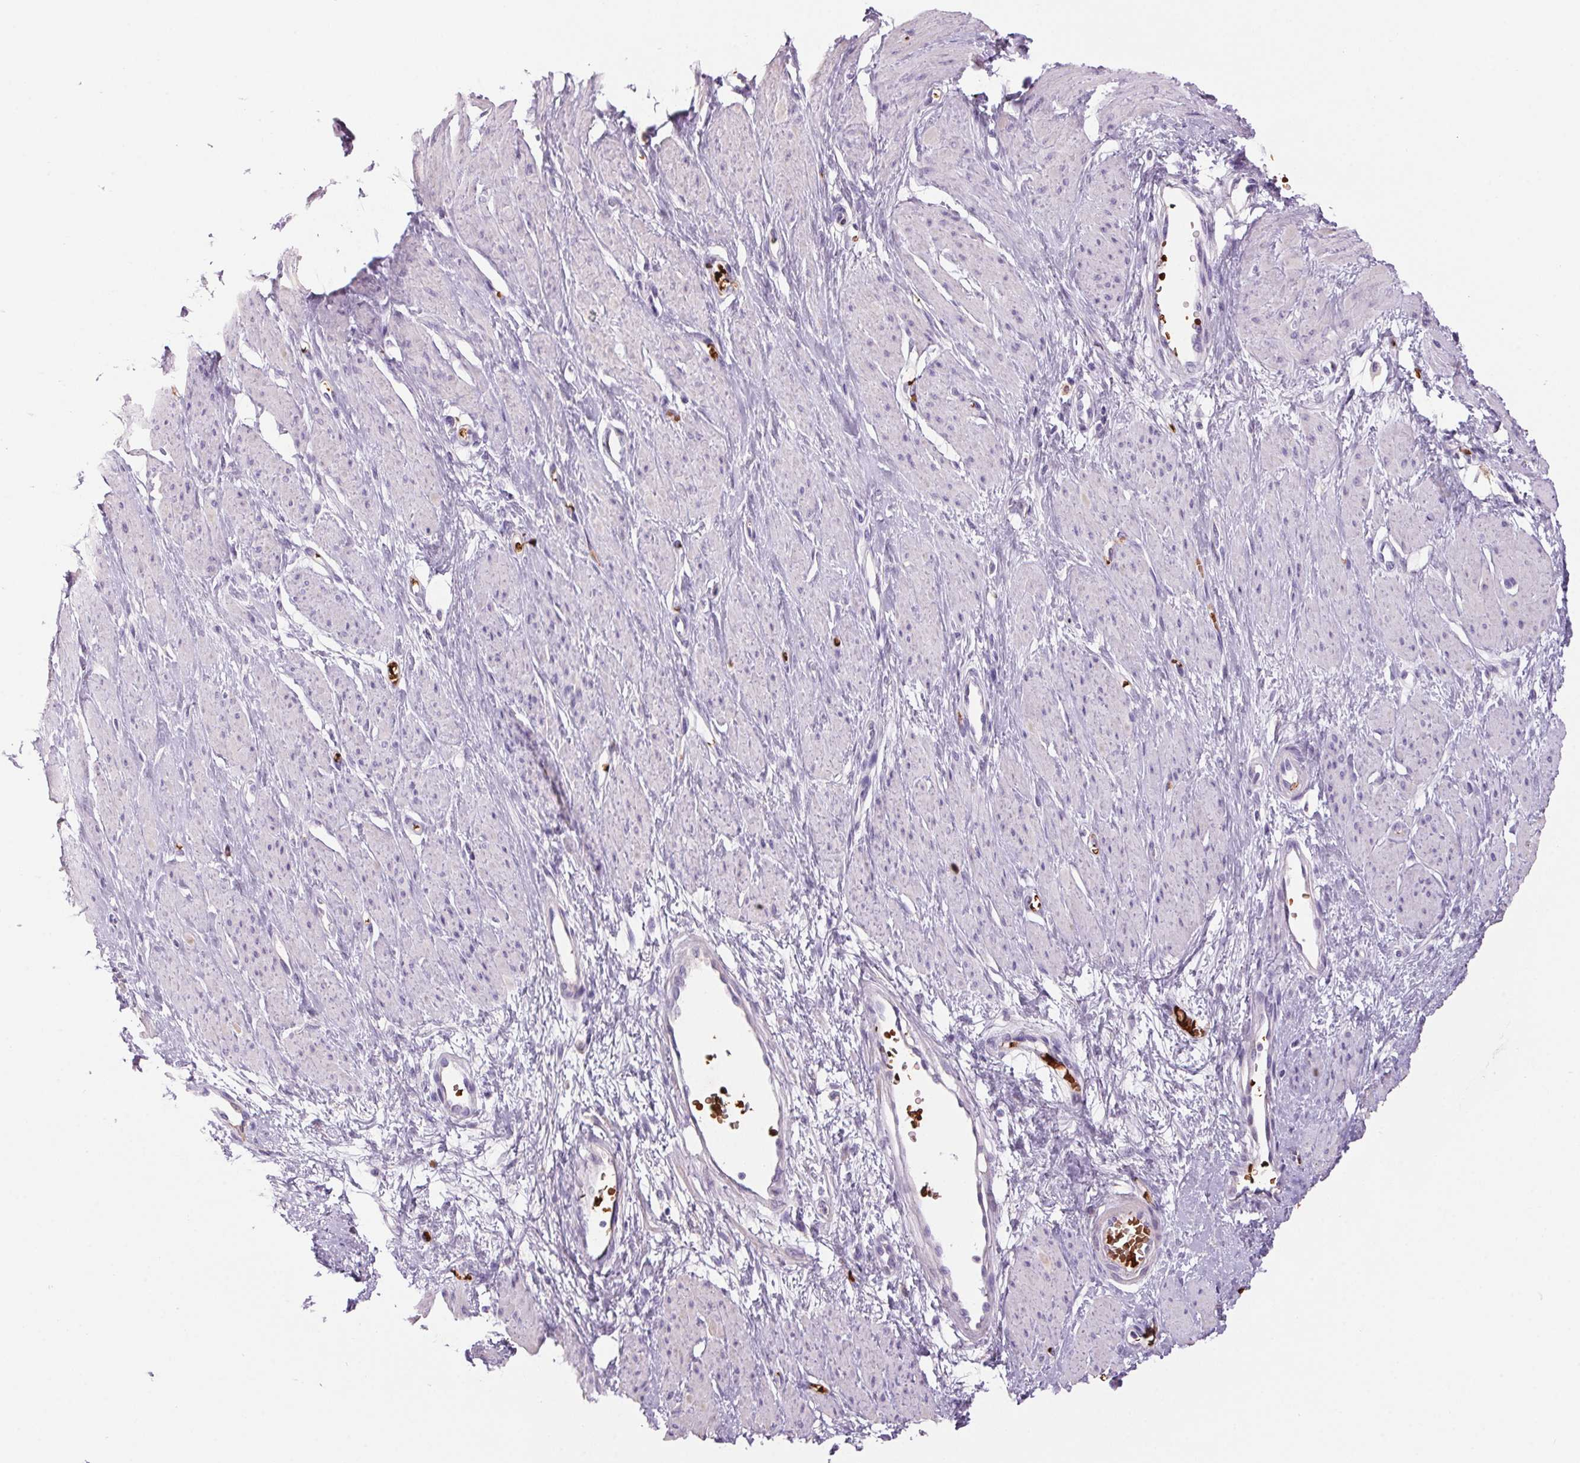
{"staining": {"intensity": "negative", "quantity": "none", "location": "none"}, "tissue": "smooth muscle", "cell_type": "Smooth muscle cells", "image_type": "normal", "snomed": [{"axis": "morphology", "description": "Normal tissue, NOS"}, {"axis": "topography", "description": "Smooth muscle"}, {"axis": "topography", "description": "Uterus"}], "caption": "An image of smooth muscle stained for a protein reveals no brown staining in smooth muscle cells.", "gene": "HBQ1", "patient": {"sex": "female", "age": 39}}